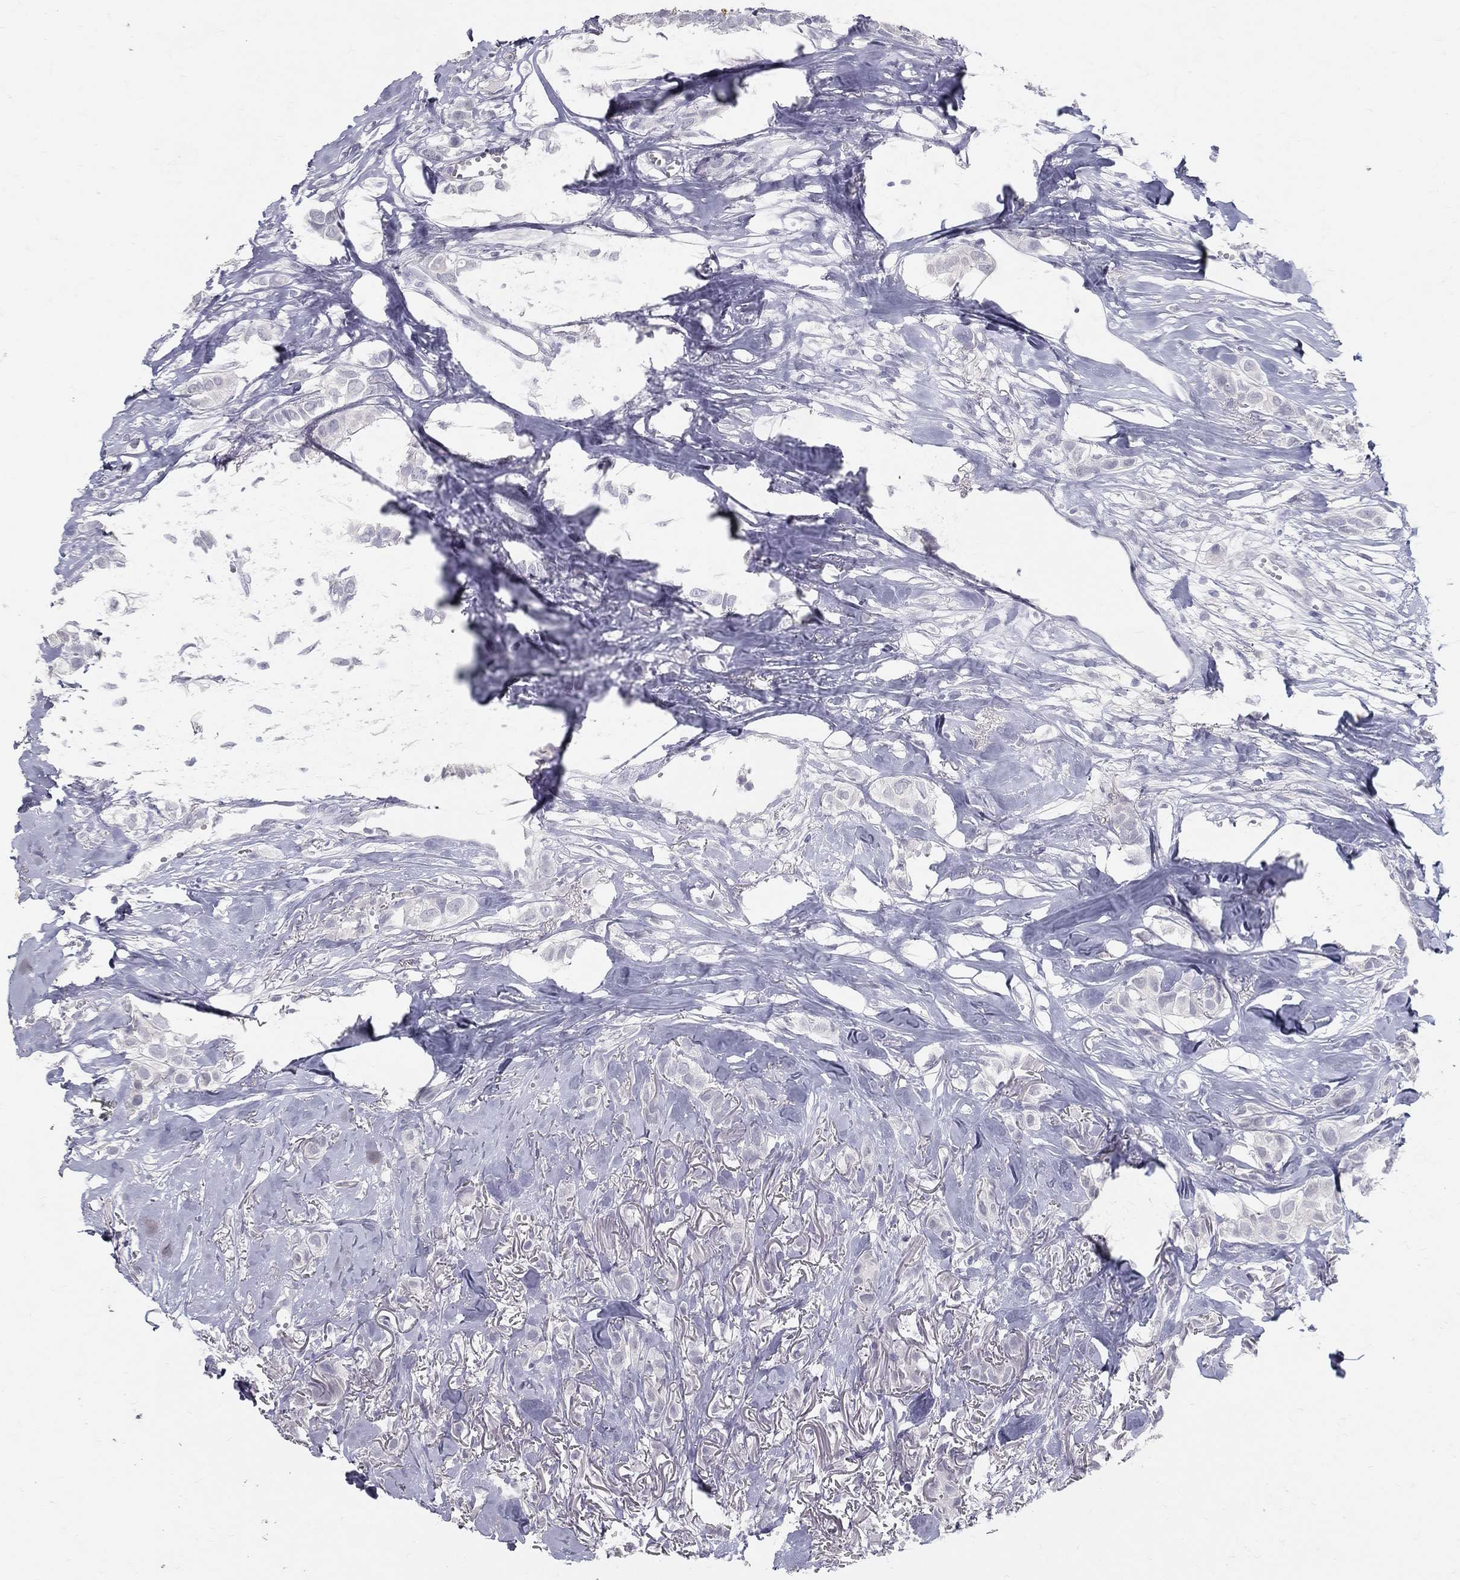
{"staining": {"intensity": "negative", "quantity": "none", "location": "none"}, "tissue": "breast cancer", "cell_type": "Tumor cells", "image_type": "cancer", "snomed": [{"axis": "morphology", "description": "Duct carcinoma"}, {"axis": "topography", "description": "Breast"}], "caption": "High power microscopy image of an immunohistochemistry (IHC) histopathology image of breast invasive ductal carcinoma, revealing no significant staining in tumor cells.", "gene": "ACE2", "patient": {"sex": "female", "age": 85}}